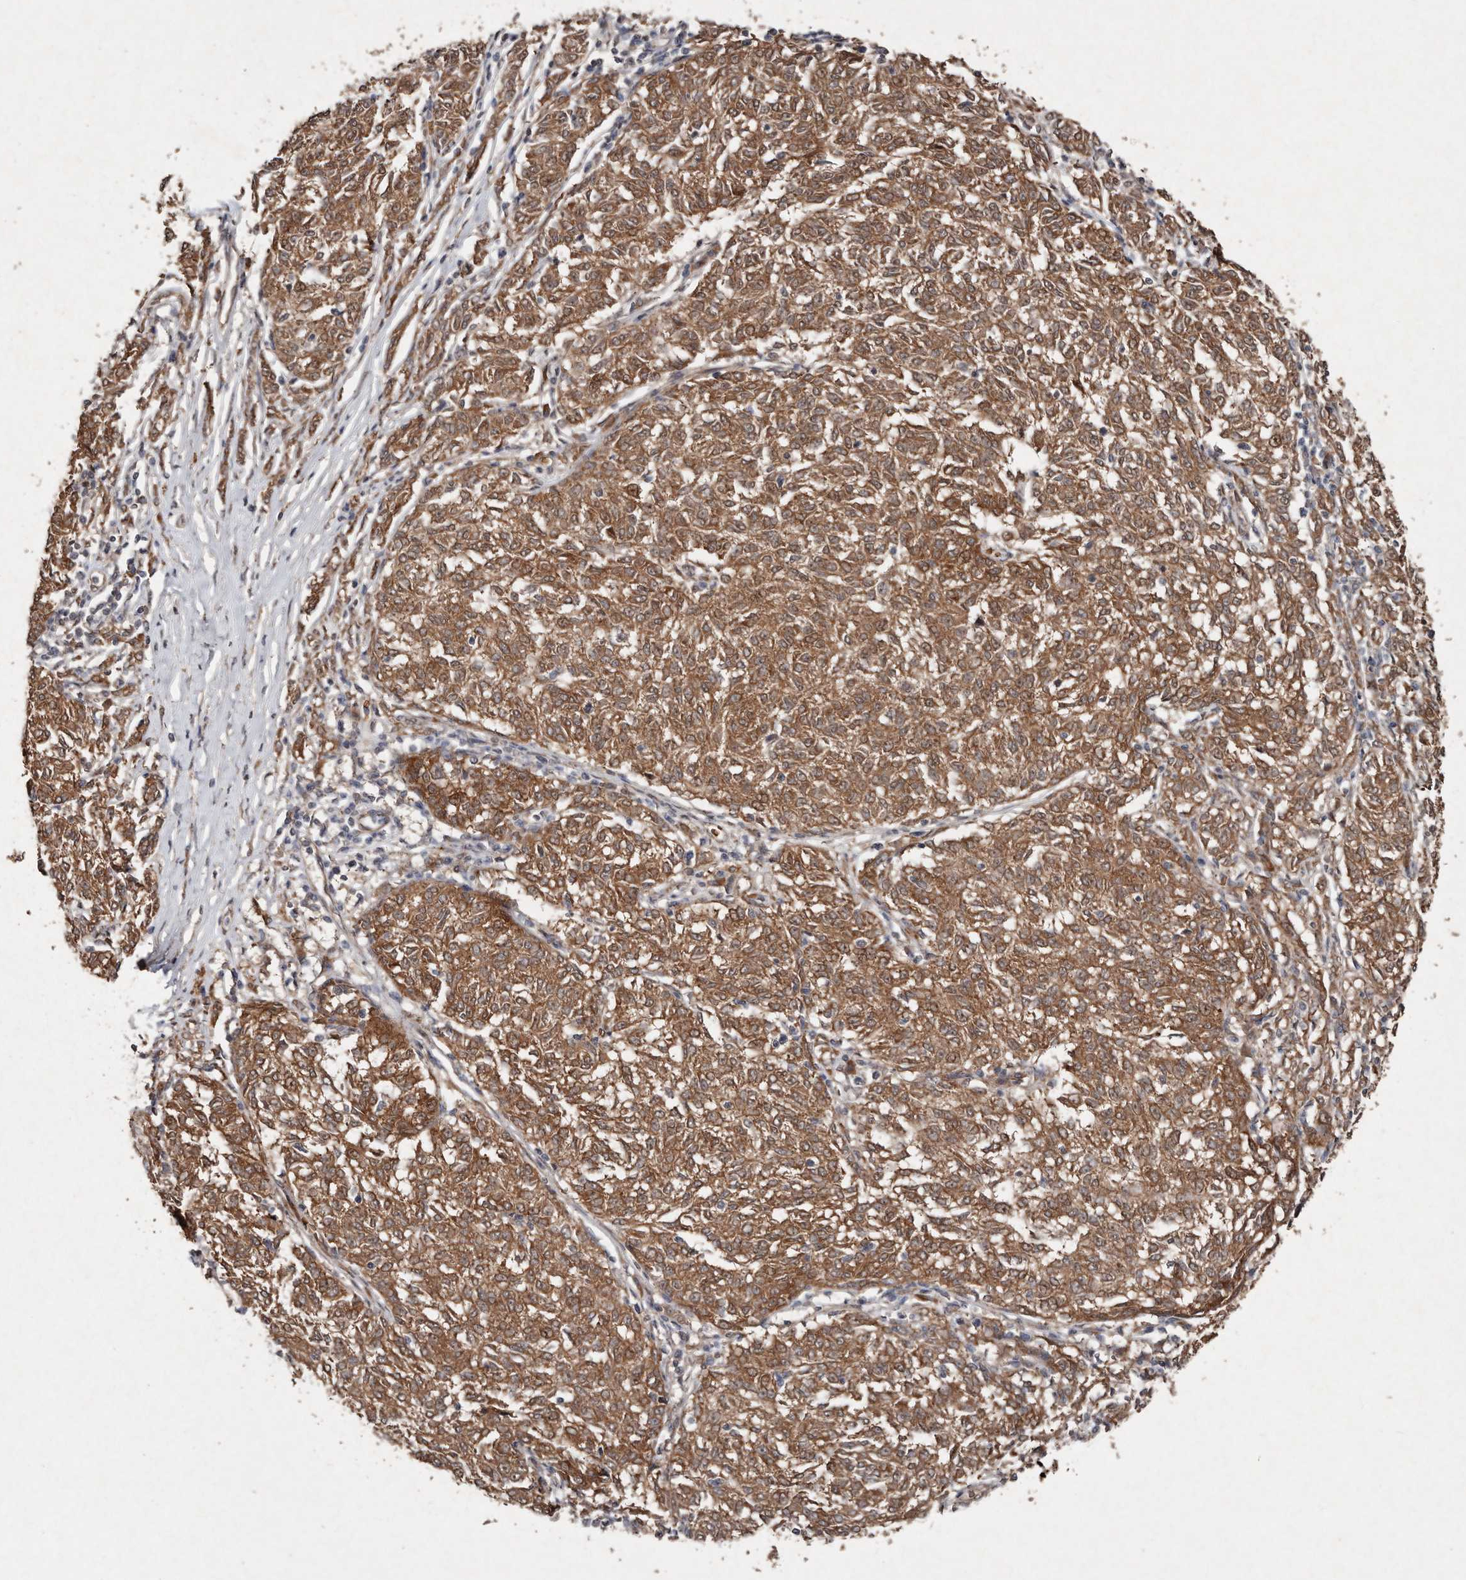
{"staining": {"intensity": "moderate", "quantity": ">75%", "location": "cytoplasmic/membranous"}, "tissue": "melanoma", "cell_type": "Tumor cells", "image_type": "cancer", "snomed": [{"axis": "morphology", "description": "Malignant melanoma, NOS"}, {"axis": "topography", "description": "Skin"}], "caption": "This micrograph shows IHC staining of malignant melanoma, with medium moderate cytoplasmic/membranous staining in approximately >75% of tumor cells.", "gene": "DIP2C", "patient": {"sex": "female", "age": 72}}